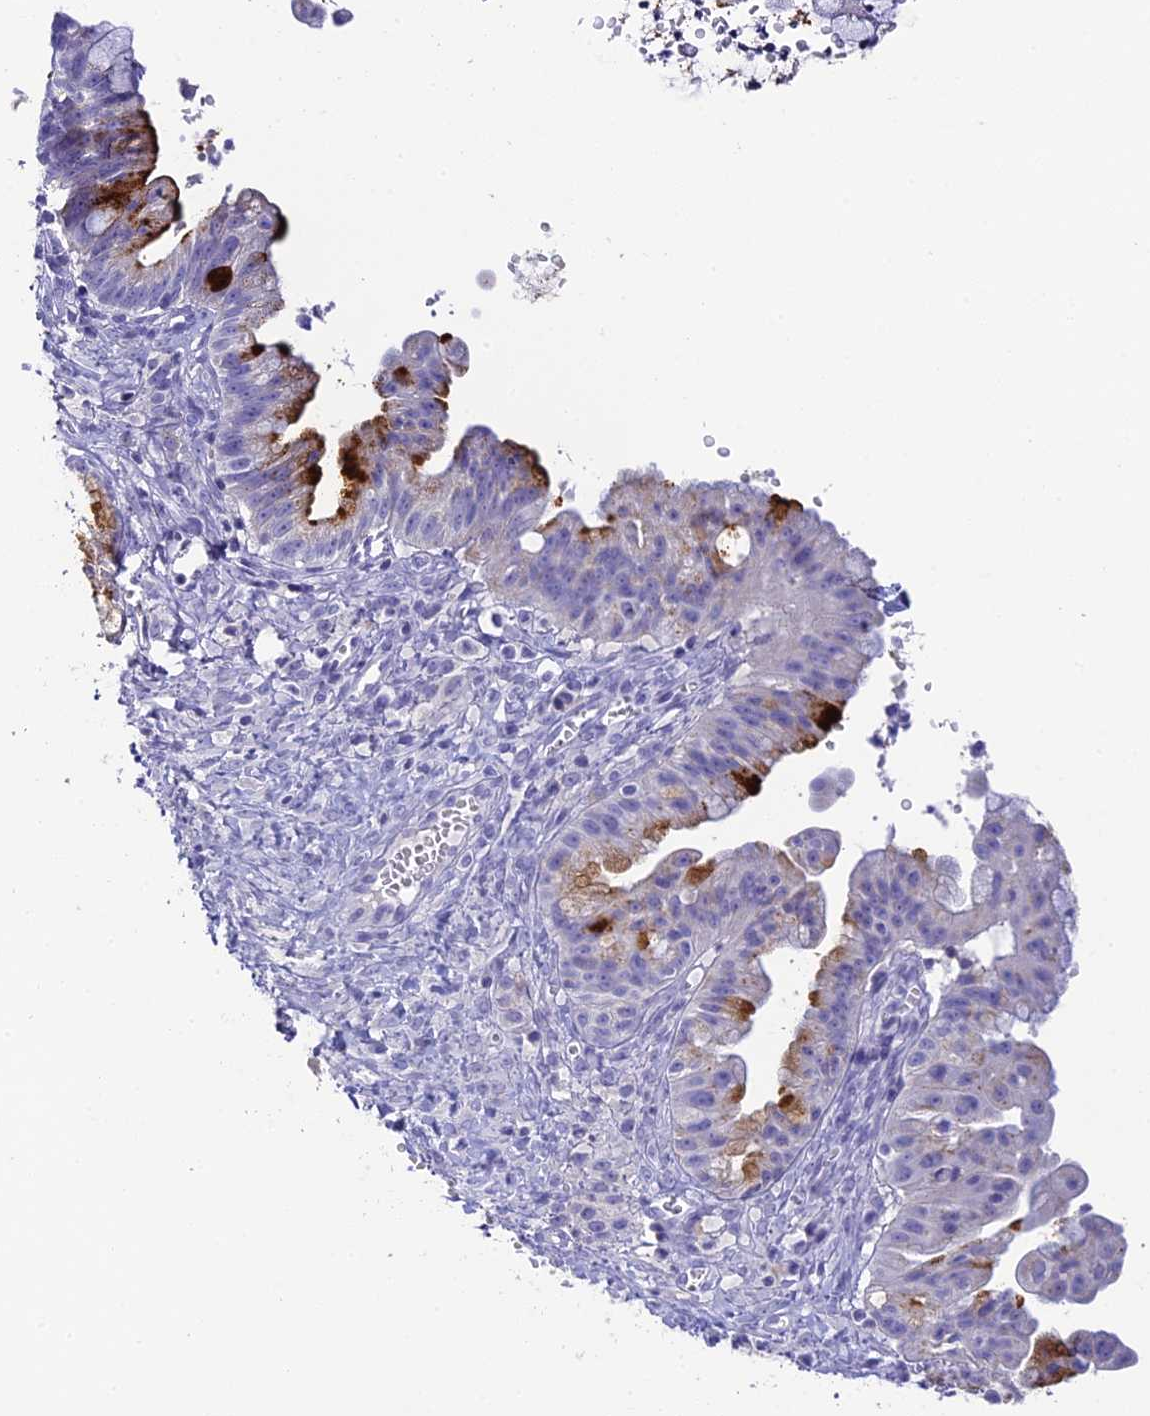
{"staining": {"intensity": "strong", "quantity": "<25%", "location": "cytoplasmic/membranous"}, "tissue": "ovarian cancer", "cell_type": "Tumor cells", "image_type": "cancer", "snomed": [{"axis": "morphology", "description": "Cystadenocarcinoma, mucinous, NOS"}, {"axis": "topography", "description": "Ovary"}], "caption": "There is medium levels of strong cytoplasmic/membranous staining in tumor cells of mucinous cystadenocarcinoma (ovarian), as demonstrated by immunohistochemical staining (brown color).", "gene": "C12orf29", "patient": {"sex": "female", "age": 70}}